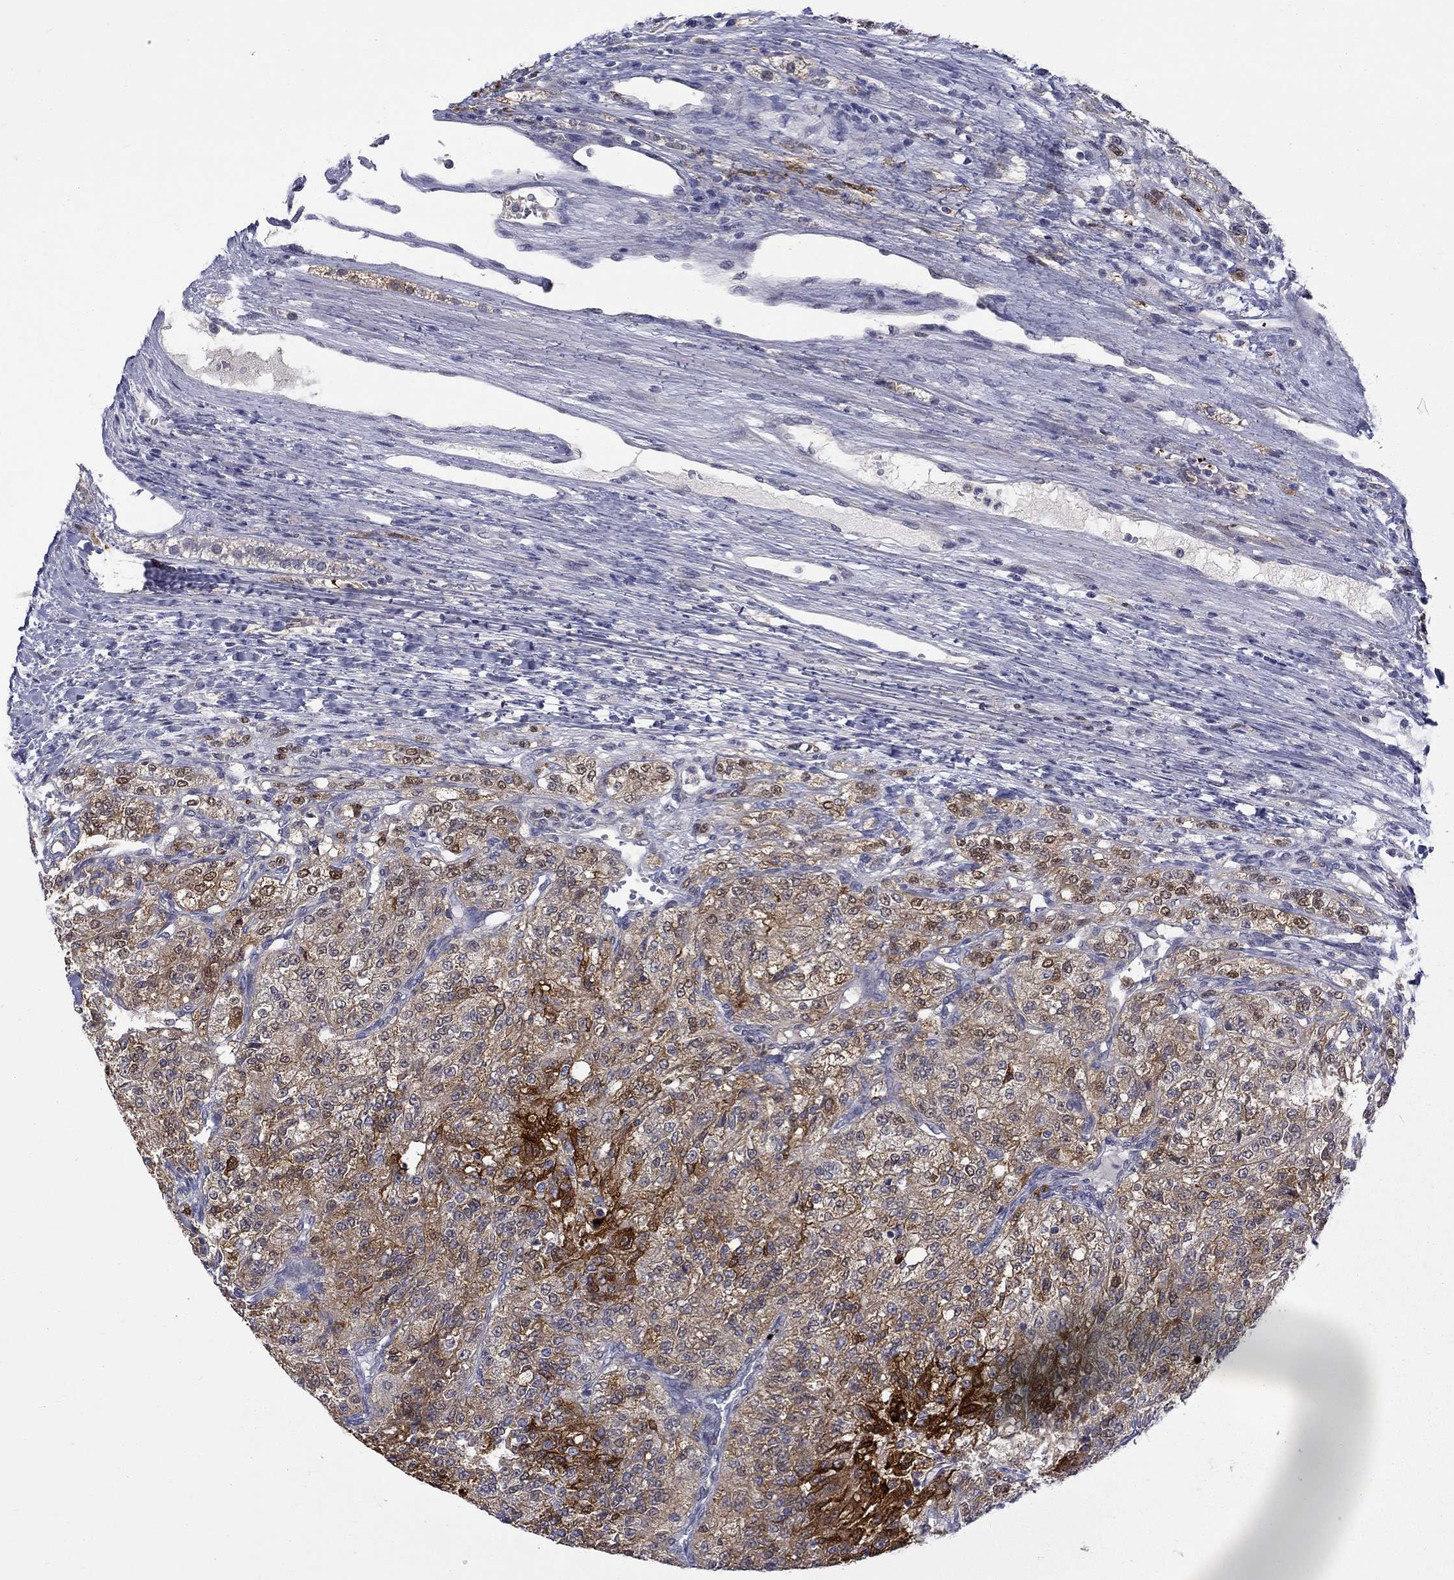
{"staining": {"intensity": "strong", "quantity": "25%-75%", "location": "cytoplasmic/membranous"}, "tissue": "renal cancer", "cell_type": "Tumor cells", "image_type": "cancer", "snomed": [{"axis": "morphology", "description": "Adenocarcinoma, NOS"}, {"axis": "topography", "description": "Kidney"}], "caption": "Human renal adenocarcinoma stained for a protein (brown) shows strong cytoplasmic/membranous positive staining in approximately 25%-75% of tumor cells.", "gene": "PCBP3", "patient": {"sex": "female", "age": 63}}